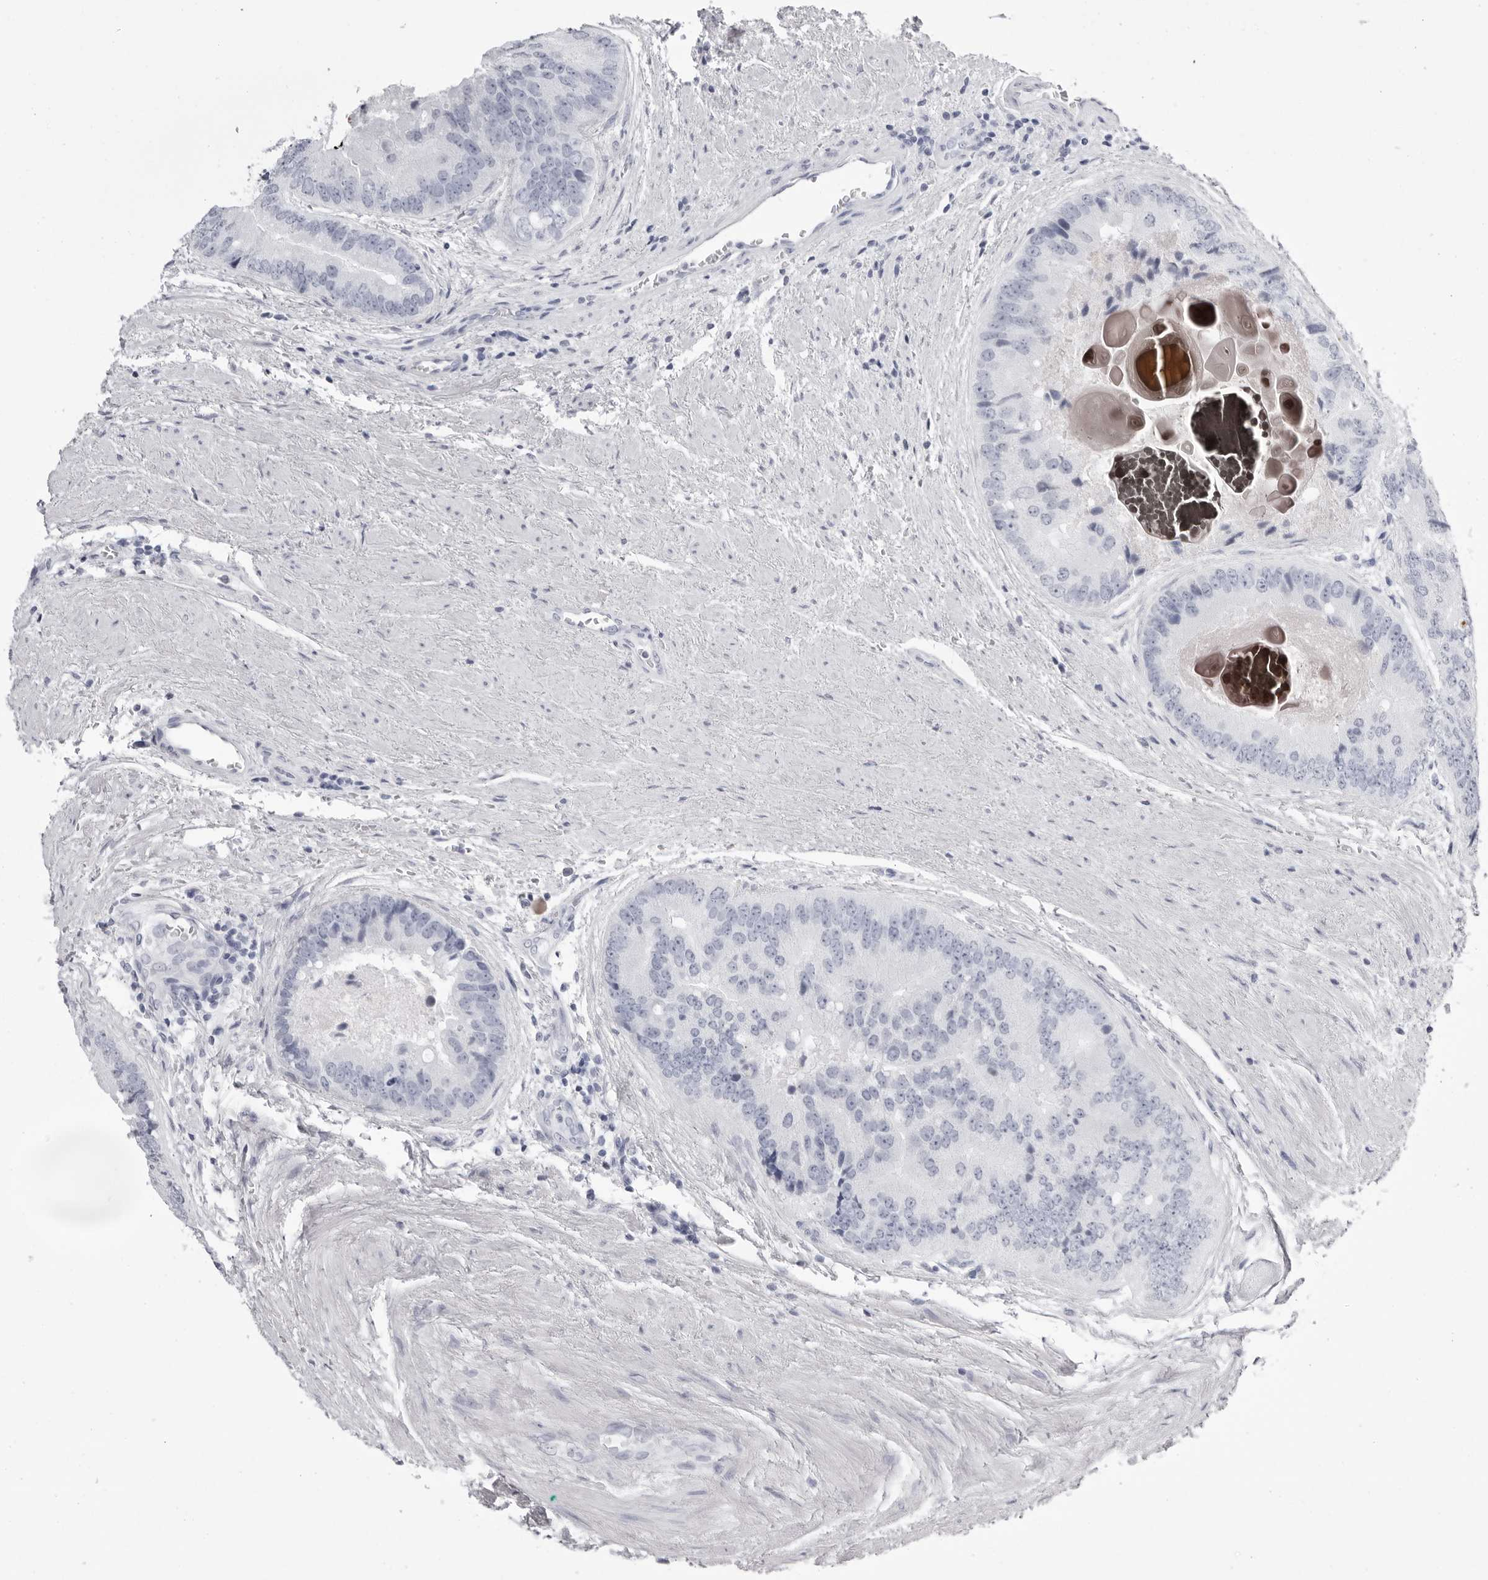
{"staining": {"intensity": "negative", "quantity": "none", "location": "none"}, "tissue": "prostate cancer", "cell_type": "Tumor cells", "image_type": "cancer", "snomed": [{"axis": "morphology", "description": "Adenocarcinoma, High grade"}, {"axis": "topography", "description": "Prostate"}], "caption": "DAB (3,3'-diaminobenzidine) immunohistochemical staining of human prostate high-grade adenocarcinoma demonstrates no significant positivity in tumor cells. Nuclei are stained in blue.", "gene": "TMOD4", "patient": {"sex": "male", "age": 70}}